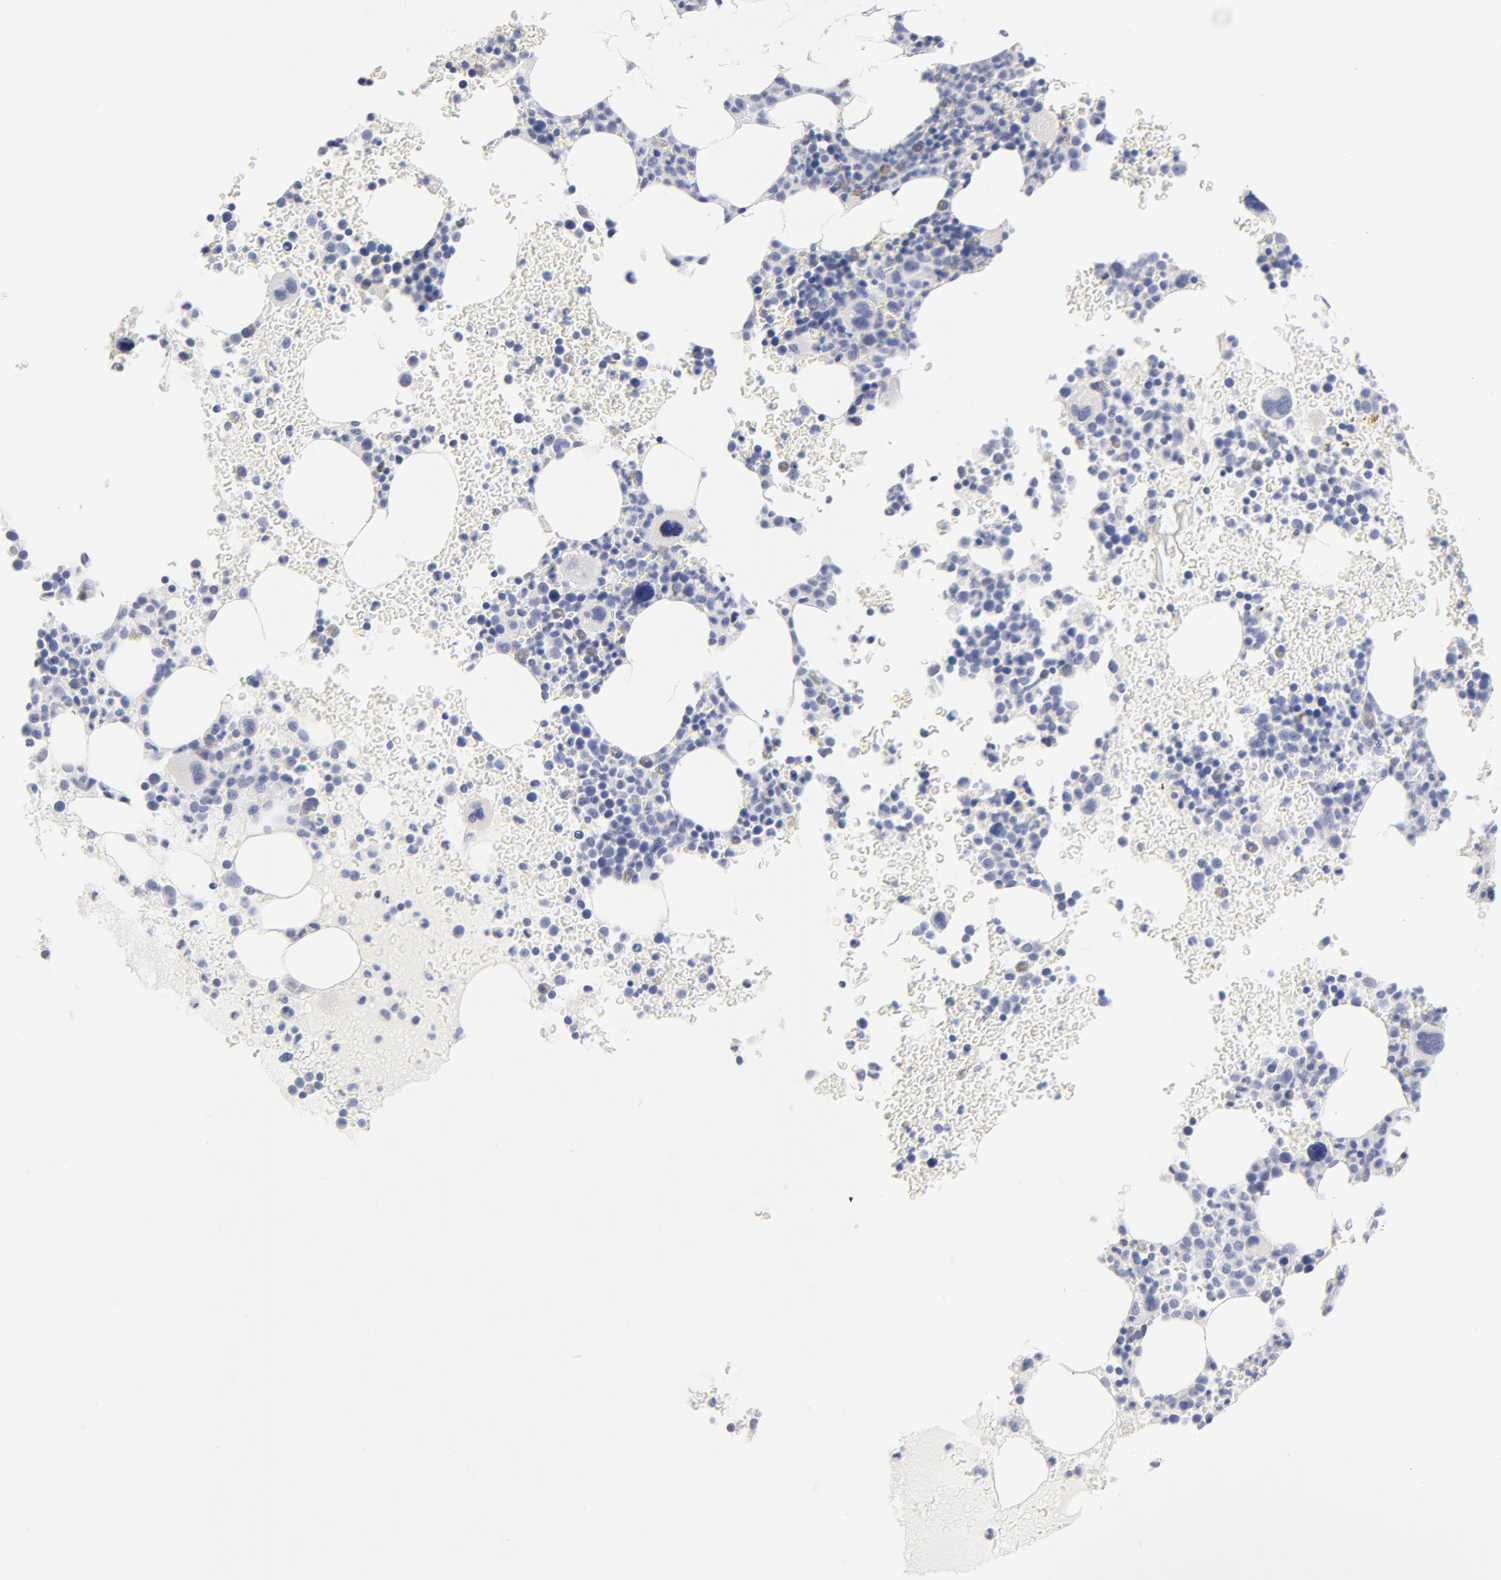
{"staining": {"intensity": "weak", "quantity": "<25%", "location": "cytoplasmic/membranous"}, "tissue": "bone marrow", "cell_type": "Hematopoietic cells", "image_type": "normal", "snomed": [{"axis": "morphology", "description": "Normal tissue, NOS"}, {"axis": "topography", "description": "Bone marrow"}], "caption": "Hematopoietic cells show no significant protein staining in unremarkable bone marrow. Nuclei are stained in blue.", "gene": "MID1", "patient": {"sex": "male", "age": 68}}